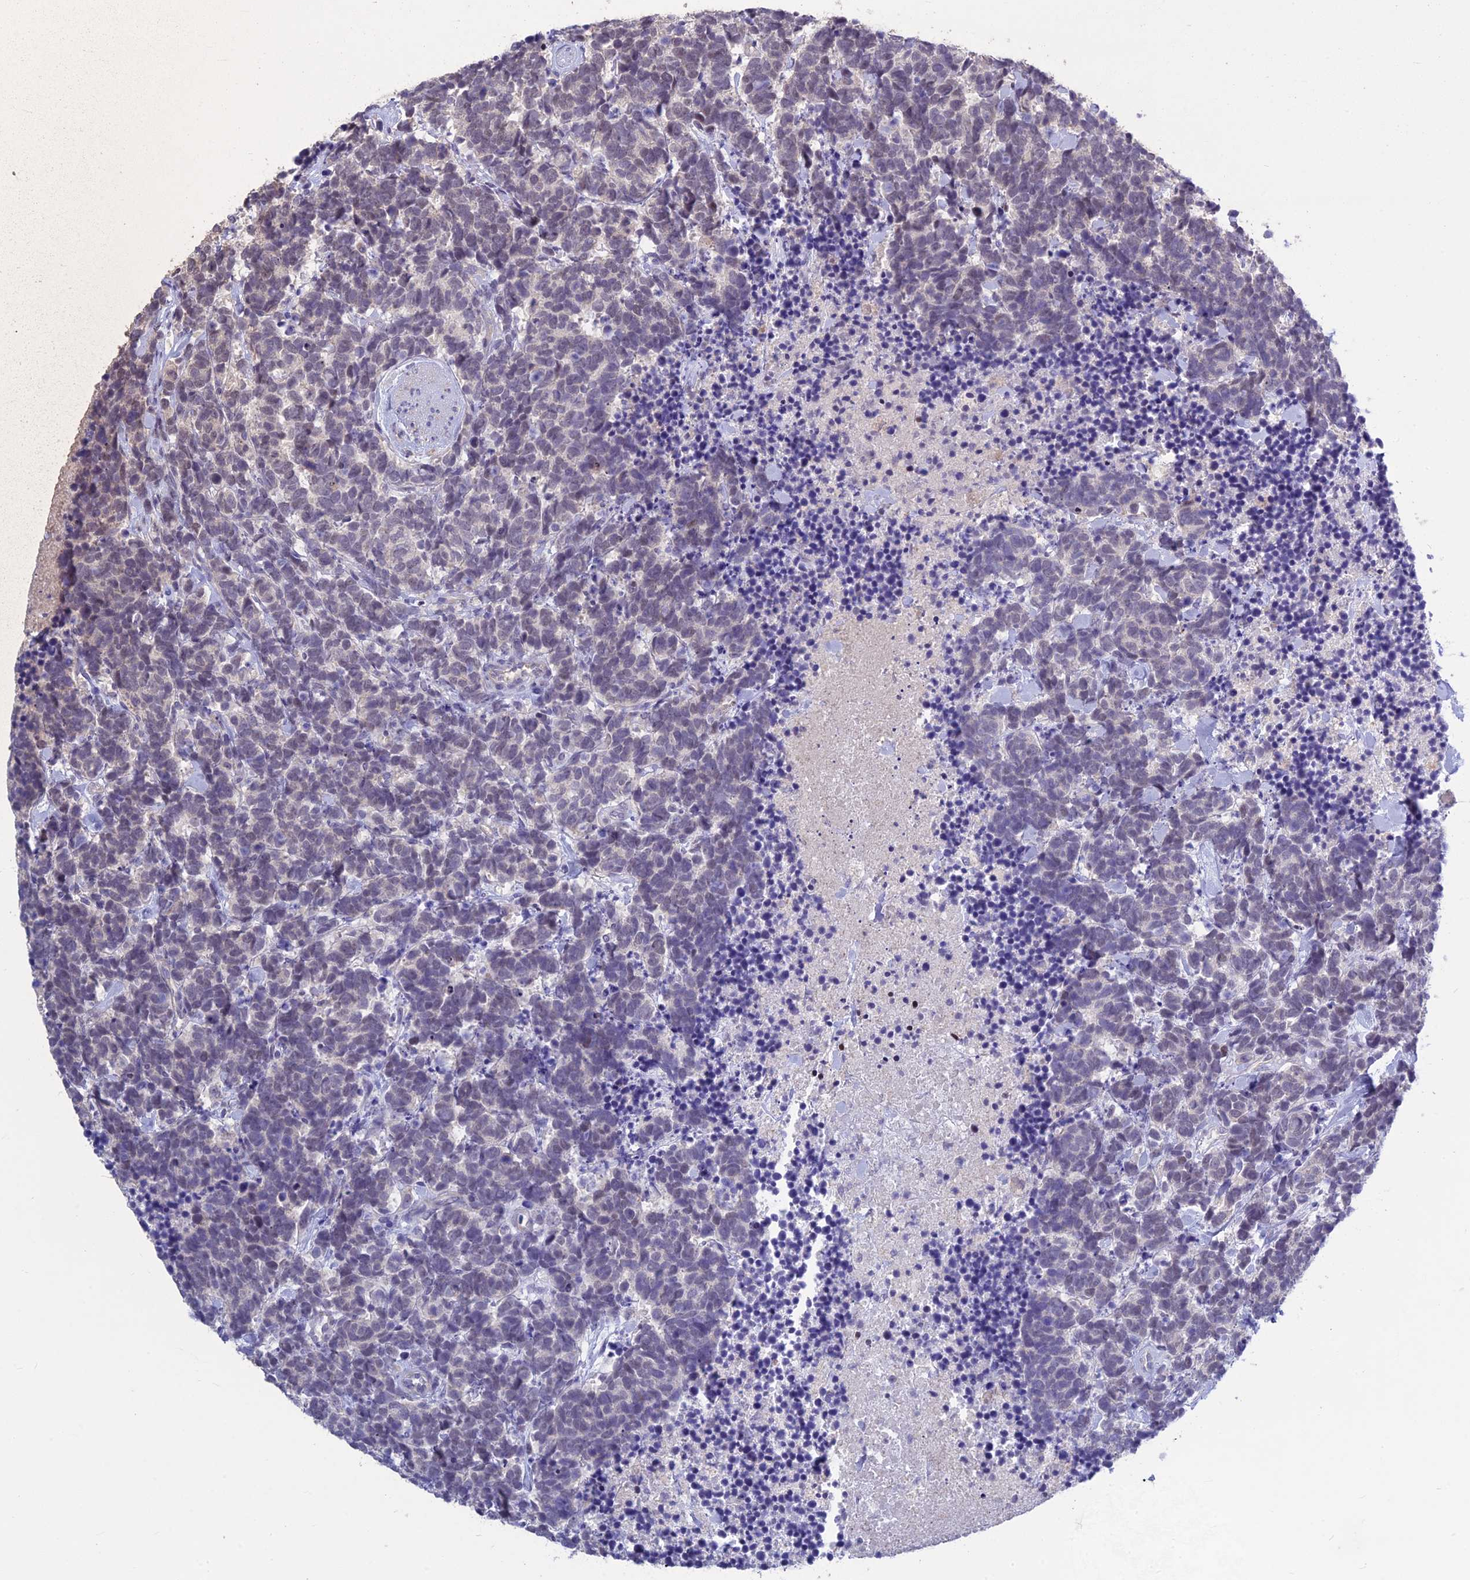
{"staining": {"intensity": "negative", "quantity": "none", "location": "none"}, "tissue": "carcinoid", "cell_type": "Tumor cells", "image_type": "cancer", "snomed": [{"axis": "morphology", "description": "Carcinoma, NOS"}, {"axis": "morphology", "description": "Carcinoid, malignant, NOS"}, {"axis": "topography", "description": "Prostate"}], "caption": "This micrograph is of carcinoma stained with immunohistochemistry (IHC) to label a protein in brown with the nuclei are counter-stained blue. There is no expression in tumor cells. (DAB (3,3'-diaminobenzidine) IHC visualized using brightfield microscopy, high magnification).", "gene": "SNTN", "patient": {"sex": "male", "age": 57}}